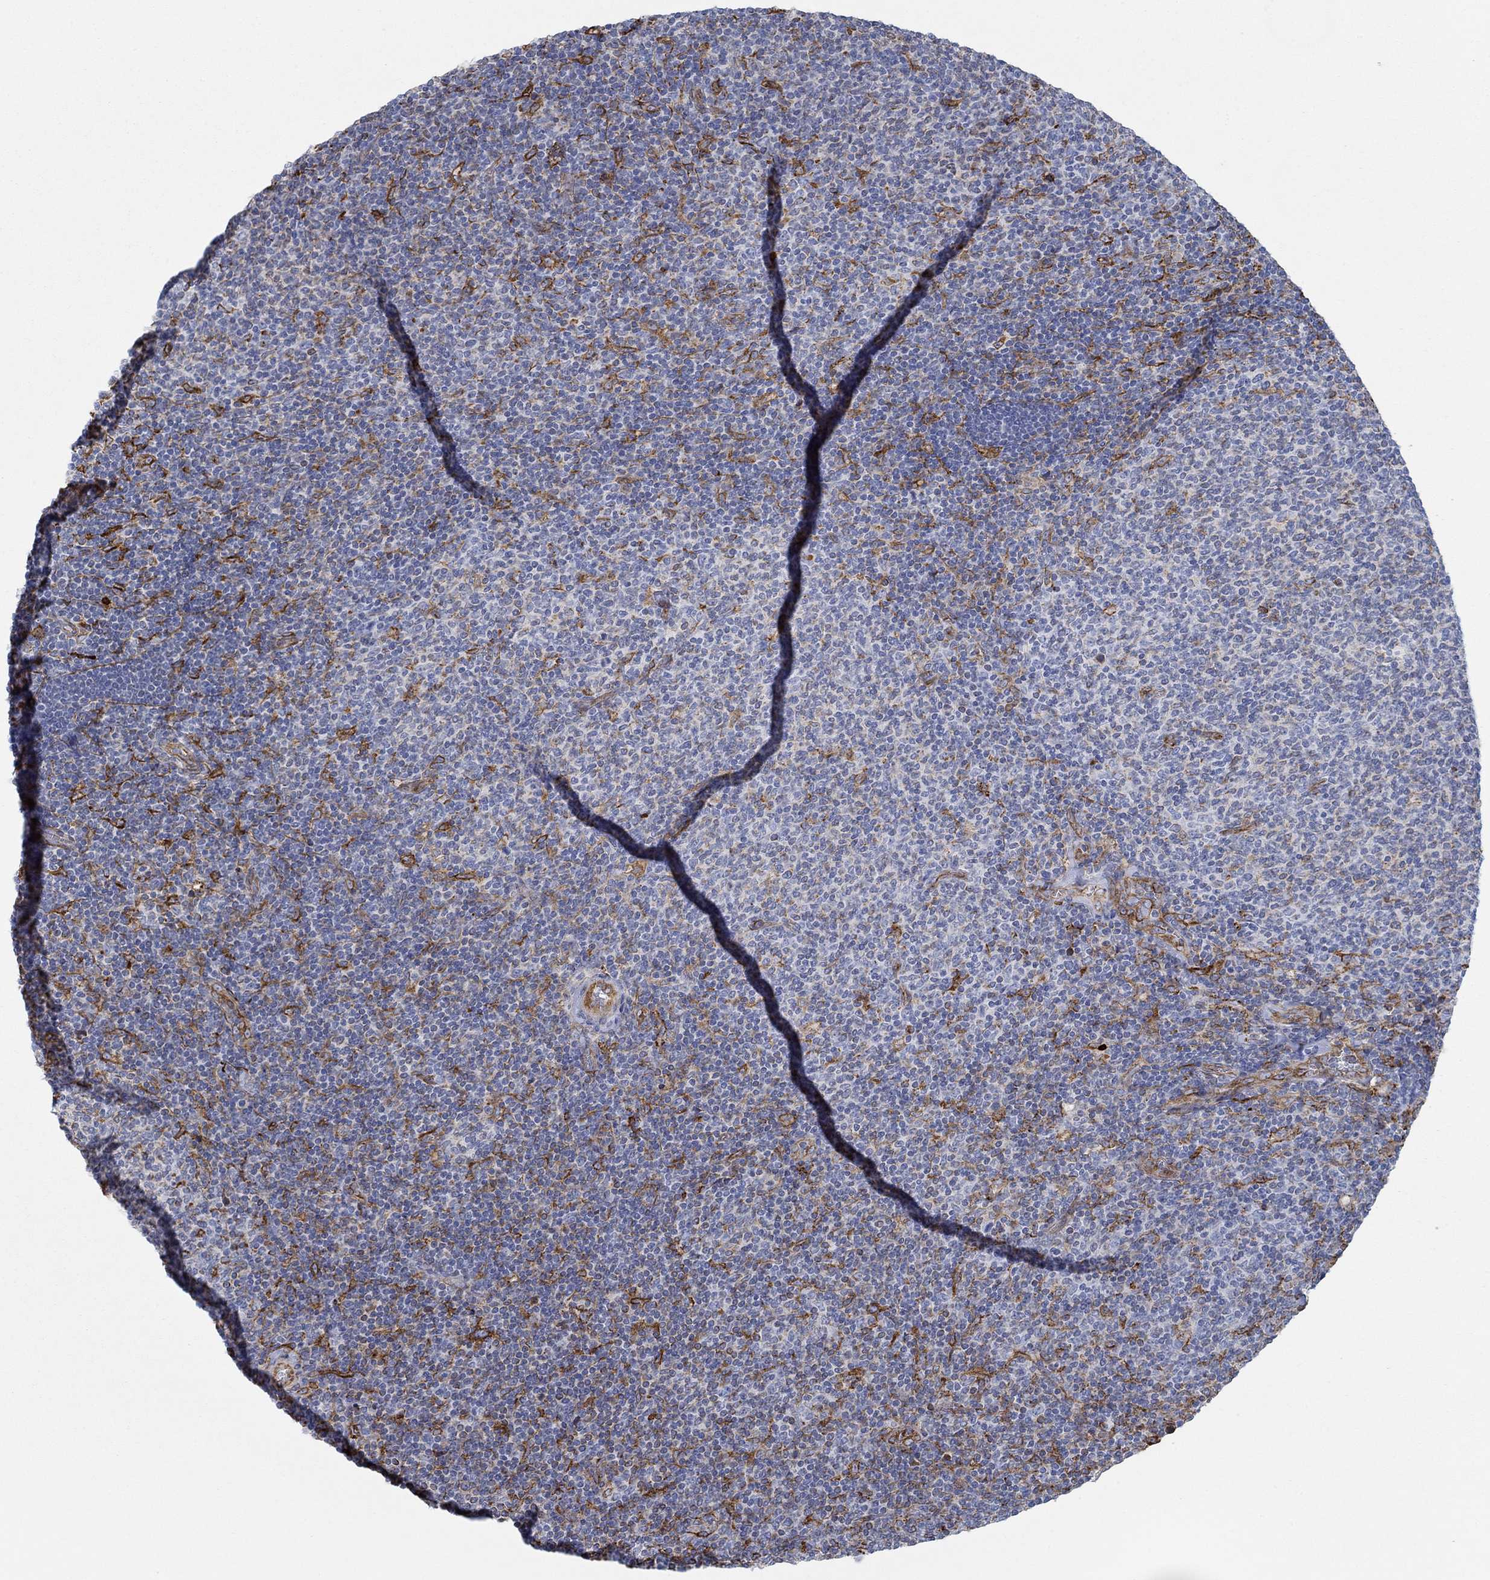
{"staining": {"intensity": "strong", "quantity": "25%-75%", "location": "cytoplasmic/membranous"}, "tissue": "lymphoma", "cell_type": "Tumor cells", "image_type": "cancer", "snomed": [{"axis": "morphology", "description": "Malignant lymphoma, non-Hodgkin's type, Low grade"}, {"axis": "topography", "description": "Lymph node"}], "caption": "Immunohistochemical staining of human low-grade malignant lymphoma, non-Hodgkin's type displays high levels of strong cytoplasmic/membranous protein positivity in approximately 25%-75% of tumor cells. (Stains: DAB in brown, nuclei in blue, Microscopy: brightfield microscopy at high magnification).", "gene": "STC2", "patient": {"sex": "male", "age": 52}}